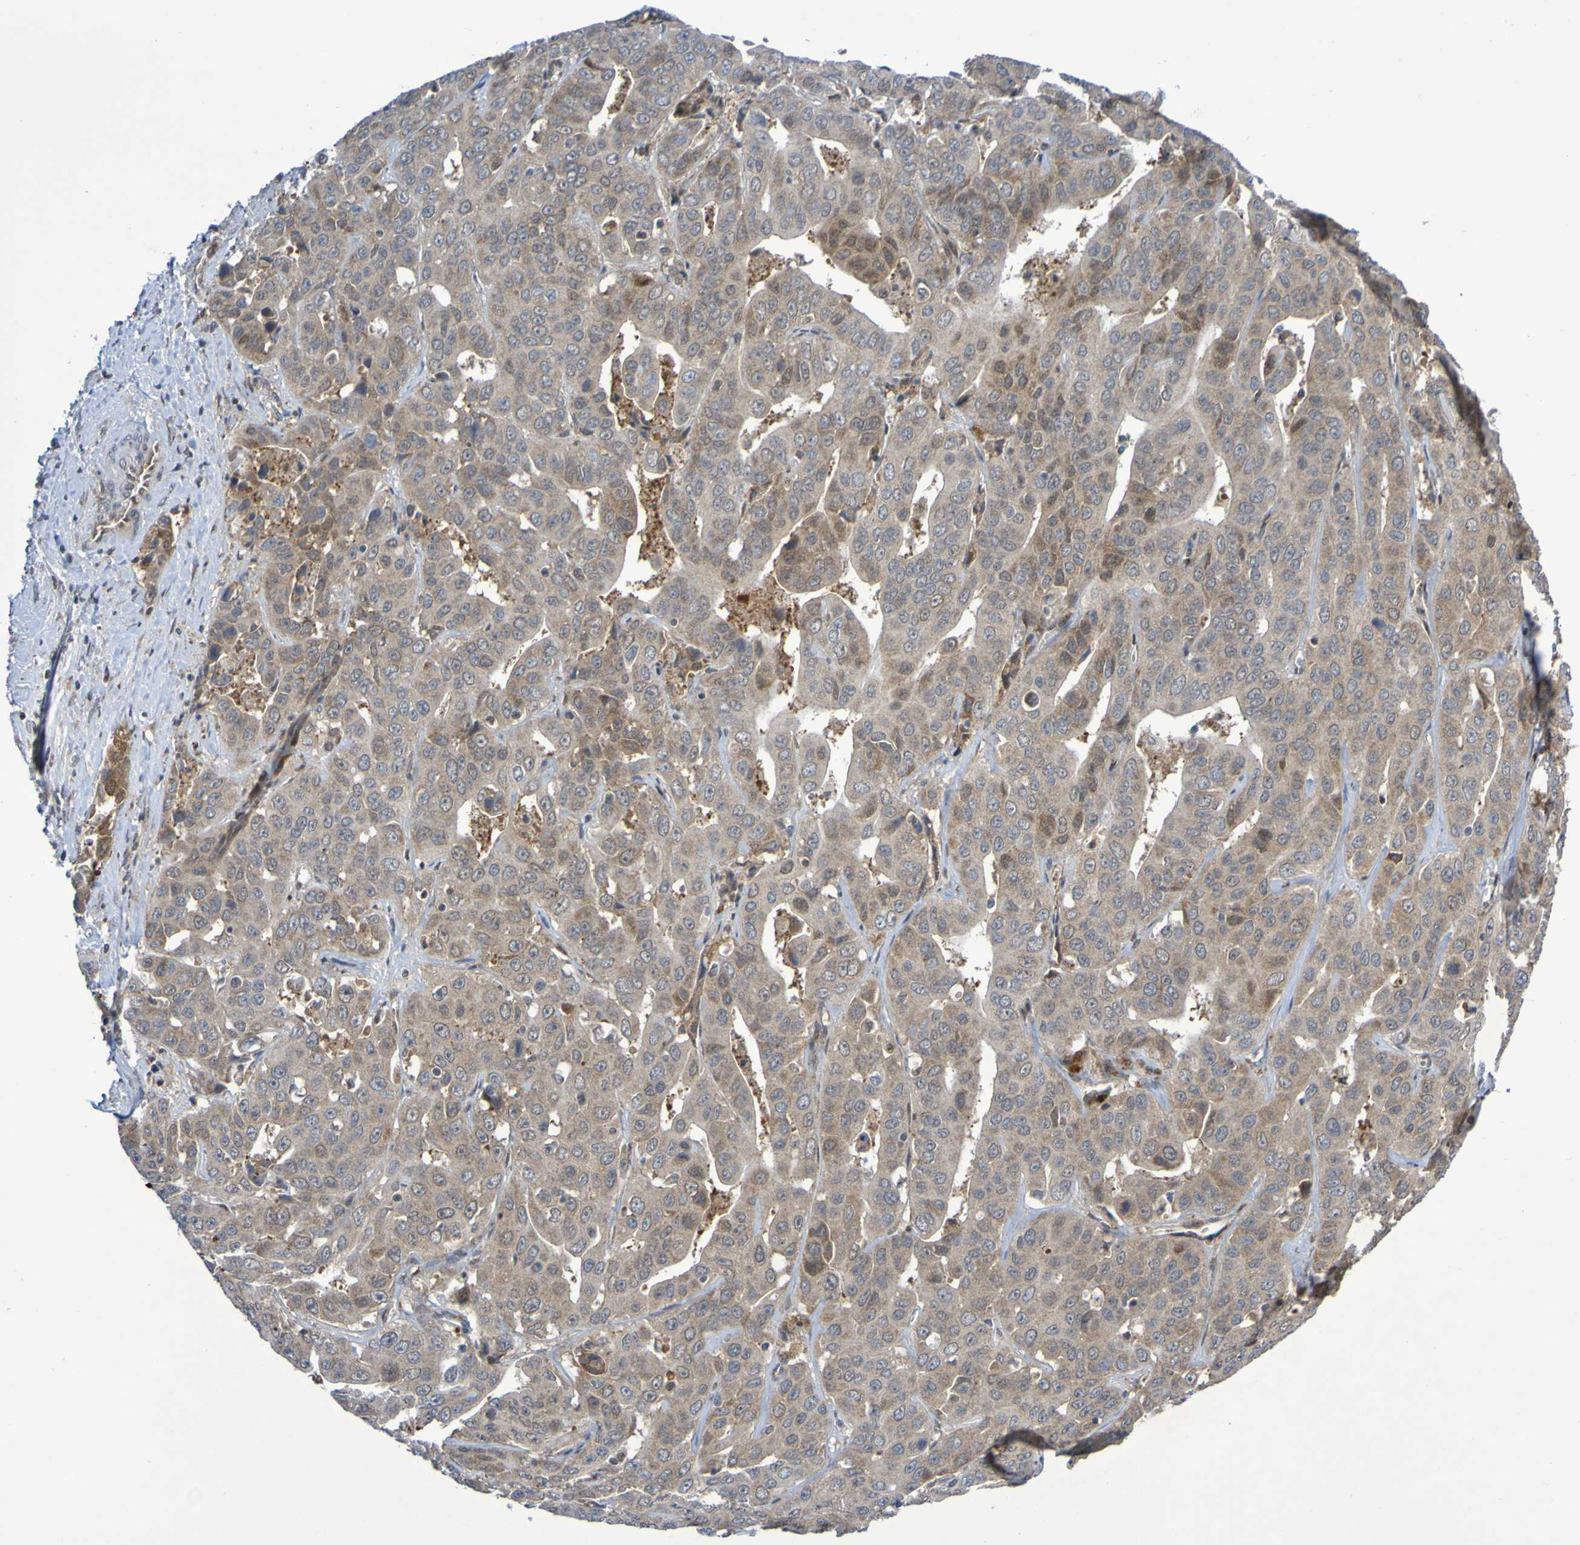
{"staining": {"intensity": "weak", "quantity": ">75%", "location": "cytoplasmic/membranous"}, "tissue": "liver cancer", "cell_type": "Tumor cells", "image_type": "cancer", "snomed": [{"axis": "morphology", "description": "Cholangiocarcinoma"}, {"axis": "topography", "description": "Liver"}], "caption": "A micrograph showing weak cytoplasmic/membranous positivity in about >75% of tumor cells in liver cholangiocarcinoma, as visualized by brown immunohistochemical staining.", "gene": "ITLN1", "patient": {"sex": "female", "age": 52}}